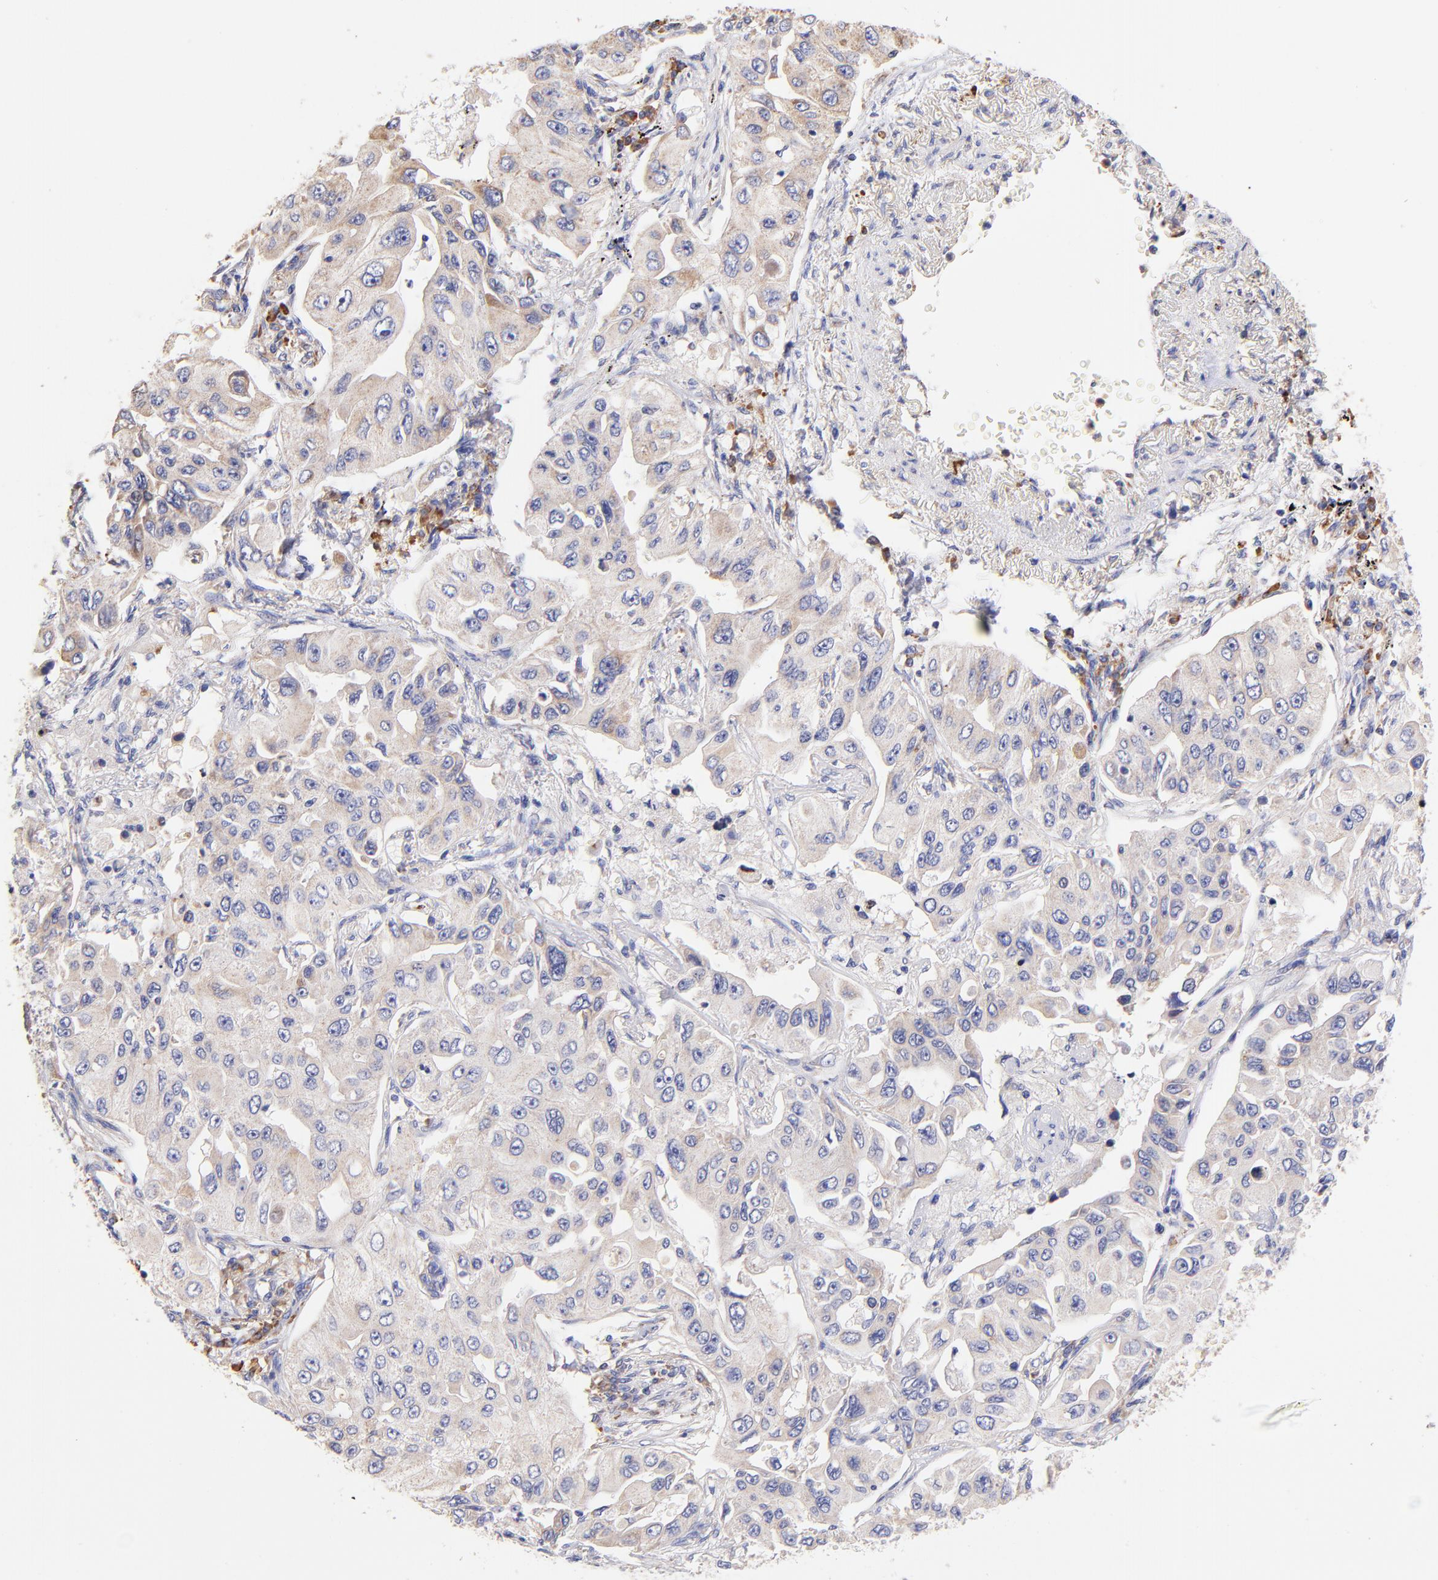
{"staining": {"intensity": "weak", "quantity": ">75%", "location": "cytoplasmic/membranous"}, "tissue": "lung cancer", "cell_type": "Tumor cells", "image_type": "cancer", "snomed": [{"axis": "morphology", "description": "Adenocarcinoma, NOS"}, {"axis": "topography", "description": "Lung"}], "caption": "Immunohistochemistry (IHC) (DAB (3,3'-diaminobenzidine)) staining of lung cancer (adenocarcinoma) demonstrates weak cytoplasmic/membranous protein positivity in approximately >75% of tumor cells.", "gene": "PREX1", "patient": {"sex": "male", "age": 84}}